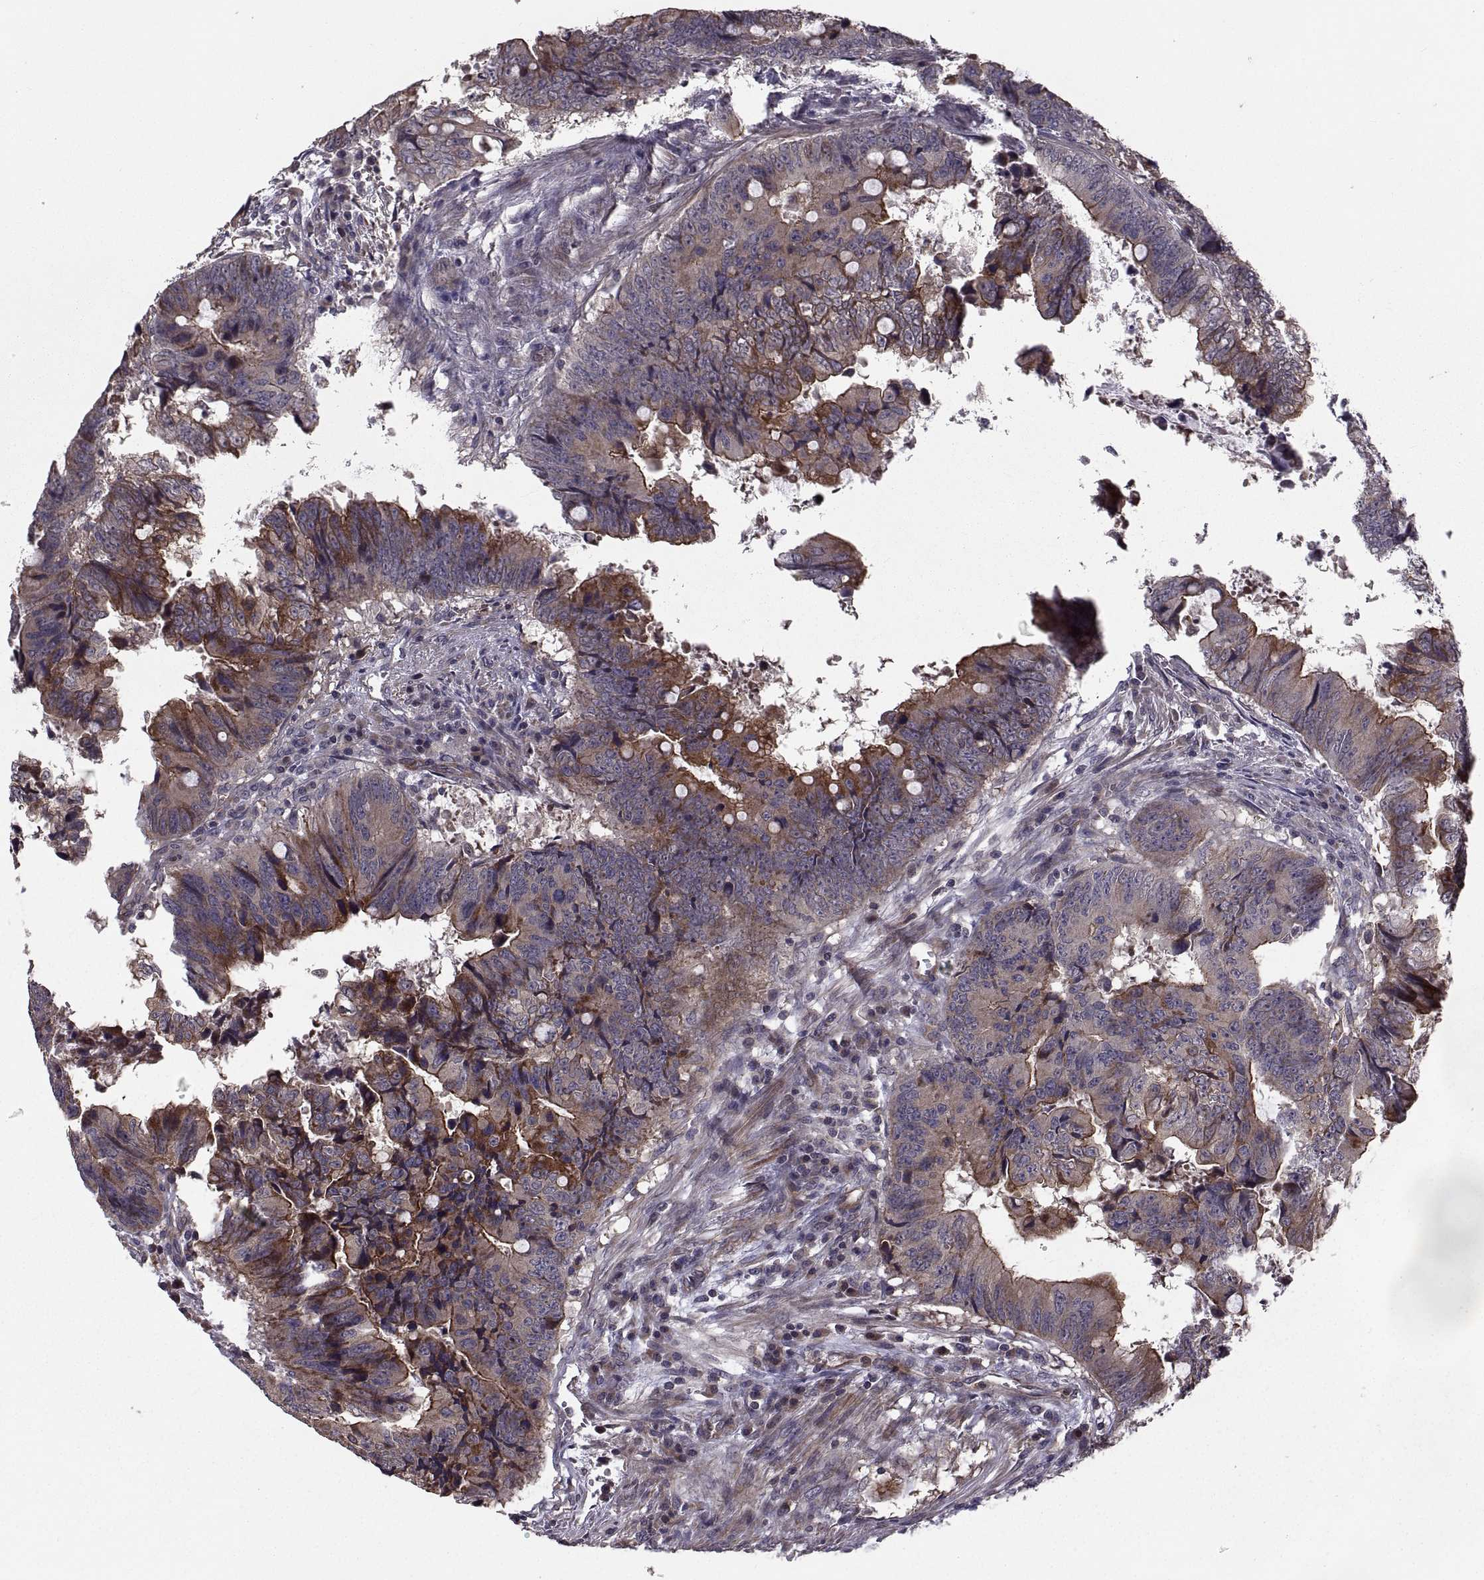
{"staining": {"intensity": "strong", "quantity": "25%-75%", "location": "cytoplasmic/membranous"}, "tissue": "colorectal cancer", "cell_type": "Tumor cells", "image_type": "cancer", "snomed": [{"axis": "morphology", "description": "Adenocarcinoma, NOS"}, {"axis": "topography", "description": "Colon"}], "caption": "Immunohistochemical staining of colorectal adenocarcinoma shows high levels of strong cytoplasmic/membranous expression in approximately 25%-75% of tumor cells.", "gene": "PMM2", "patient": {"sex": "female", "age": 82}}